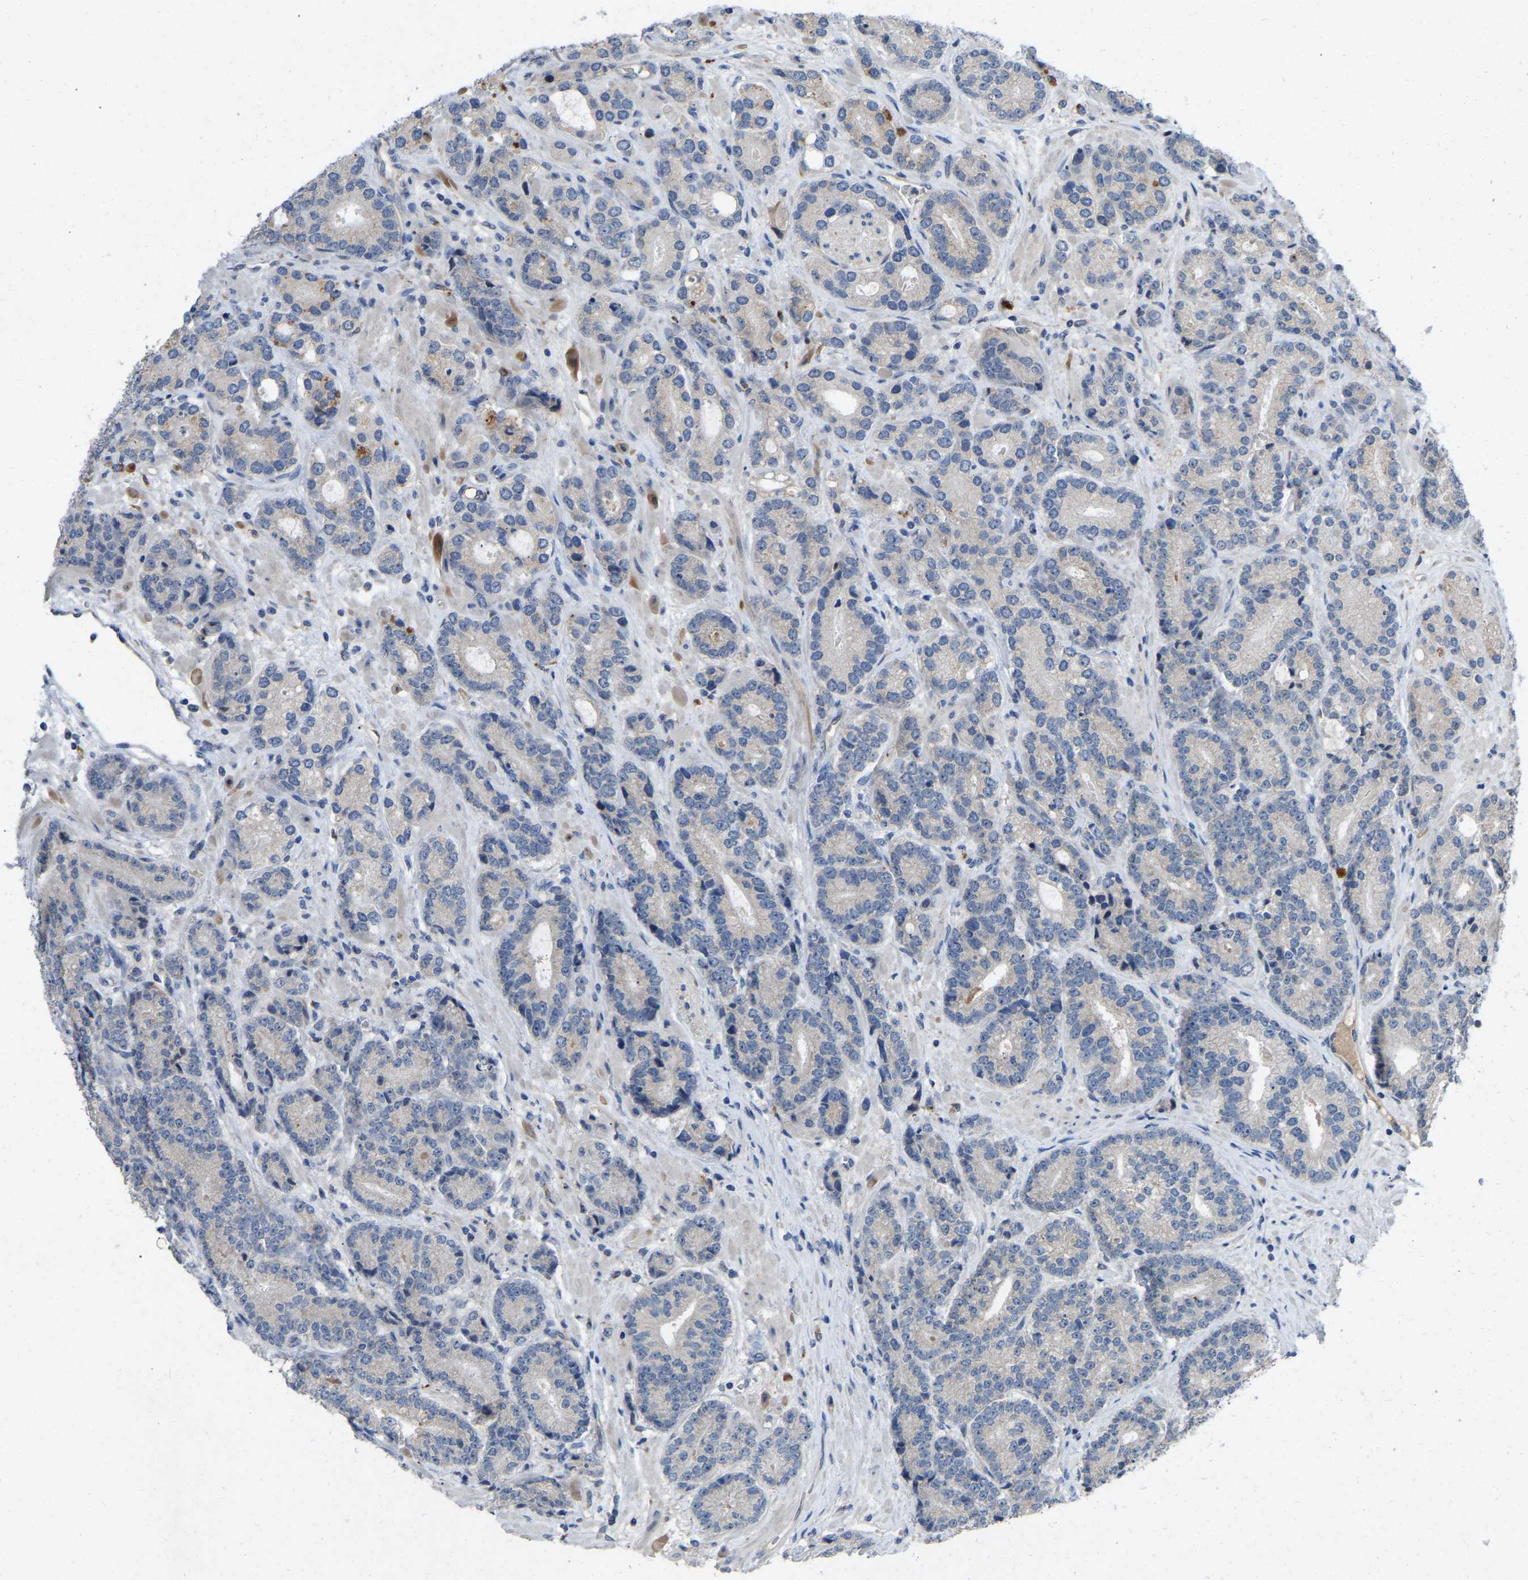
{"staining": {"intensity": "negative", "quantity": "none", "location": "none"}, "tissue": "prostate cancer", "cell_type": "Tumor cells", "image_type": "cancer", "snomed": [{"axis": "morphology", "description": "Adenocarcinoma, High grade"}, {"axis": "topography", "description": "Prostate"}], "caption": "Immunohistochemistry (IHC) photomicrograph of neoplastic tissue: prostate high-grade adenocarcinoma stained with DAB demonstrates no significant protein staining in tumor cells.", "gene": "FHIT", "patient": {"sex": "male", "age": 61}}